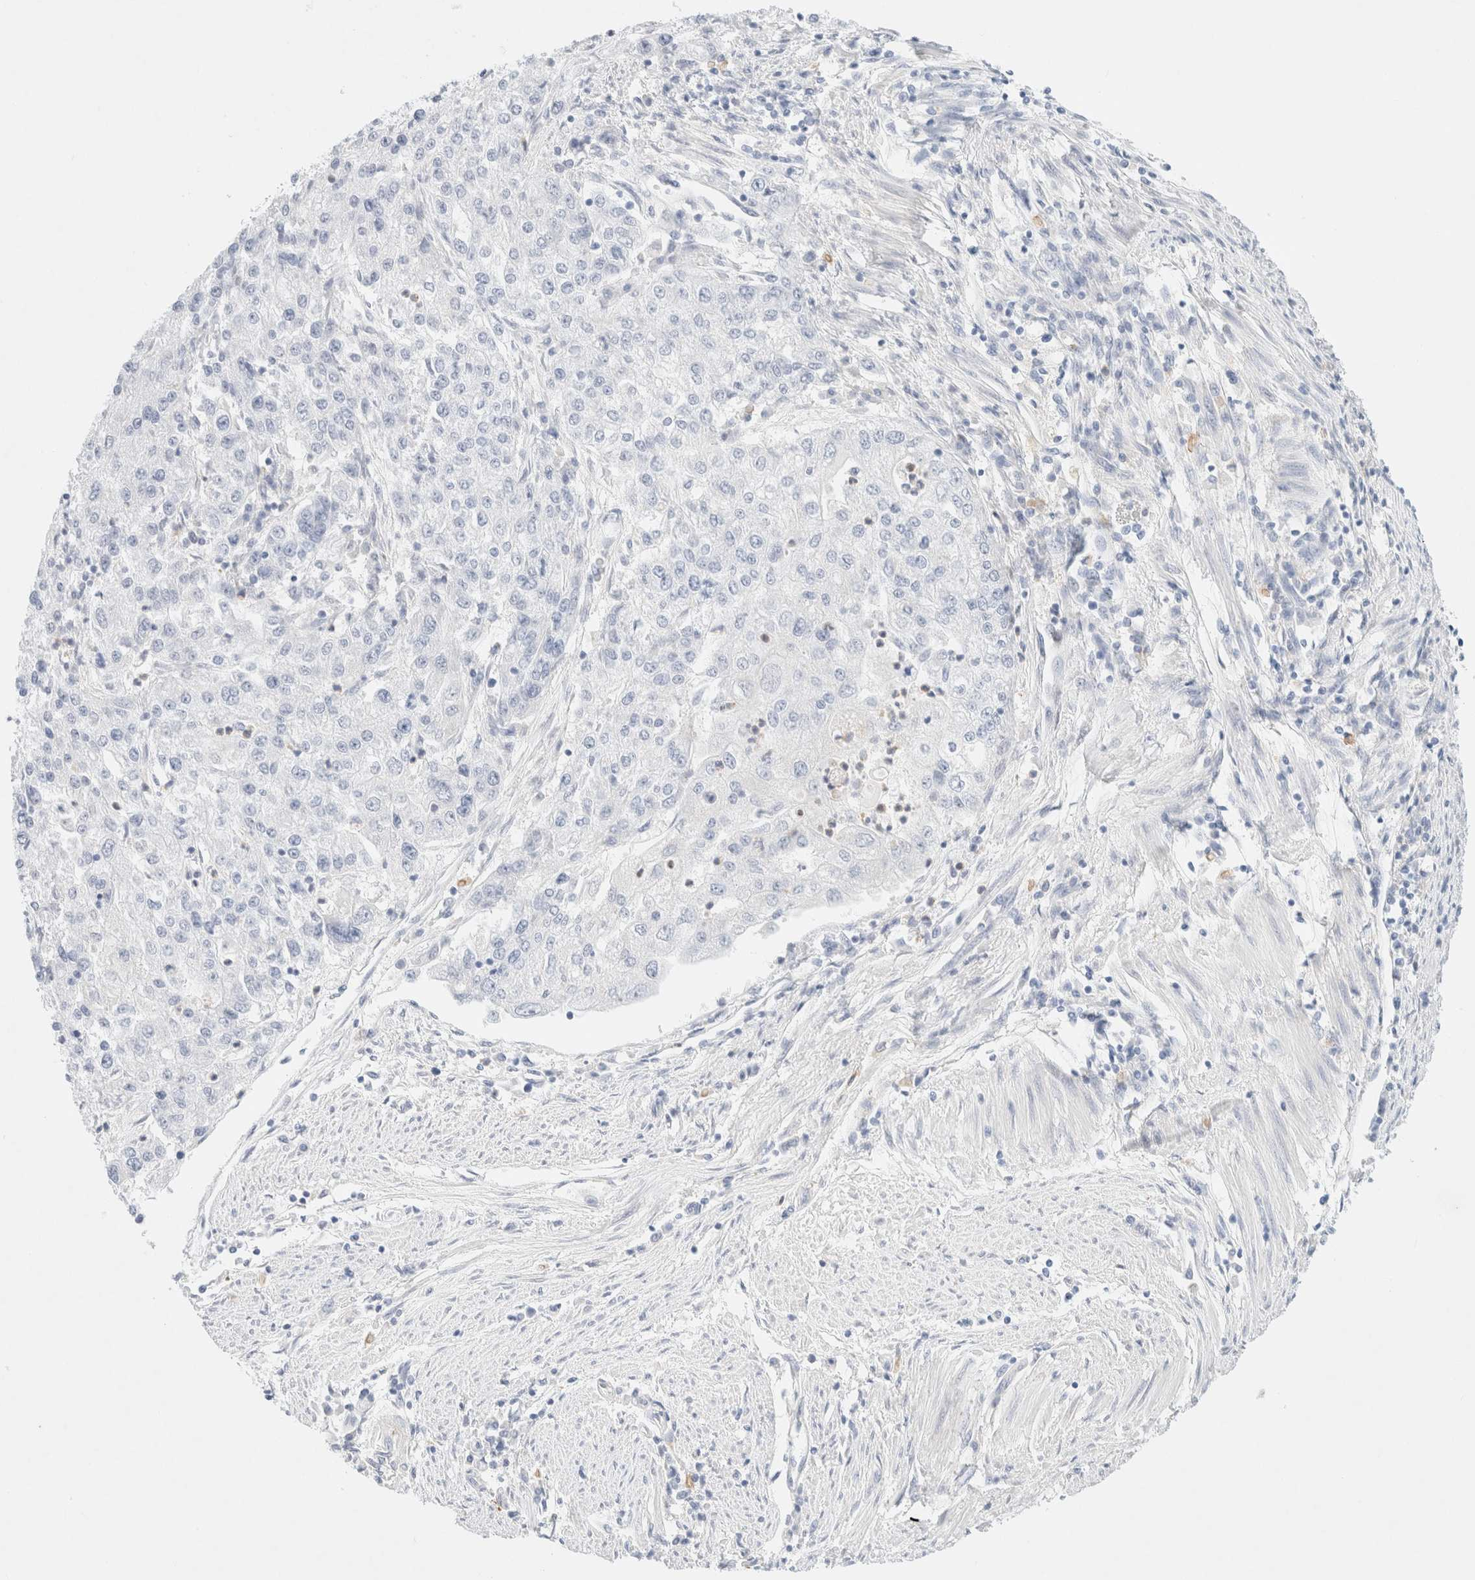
{"staining": {"intensity": "negative", "quantity": "none", "location": "none"}, "tissue": "endometrial cancer", "cell_type": "Tumor cells", "image_type": "cancer", "snomed": [{"axis": "morphology", "description": "Adenocarcinoma, NOS"}, {"axis": "topography", "description": "Endometrium"}], "caption": "High magnification brightfield microscopy of endometrial adenocarcinoma stained with DAB (brown) and counterstained with hematoxylin (blue): tumor cells show no significant positivity.", "gene": "SLC25A48", "patient": {"sex": "female", "age": 49}}